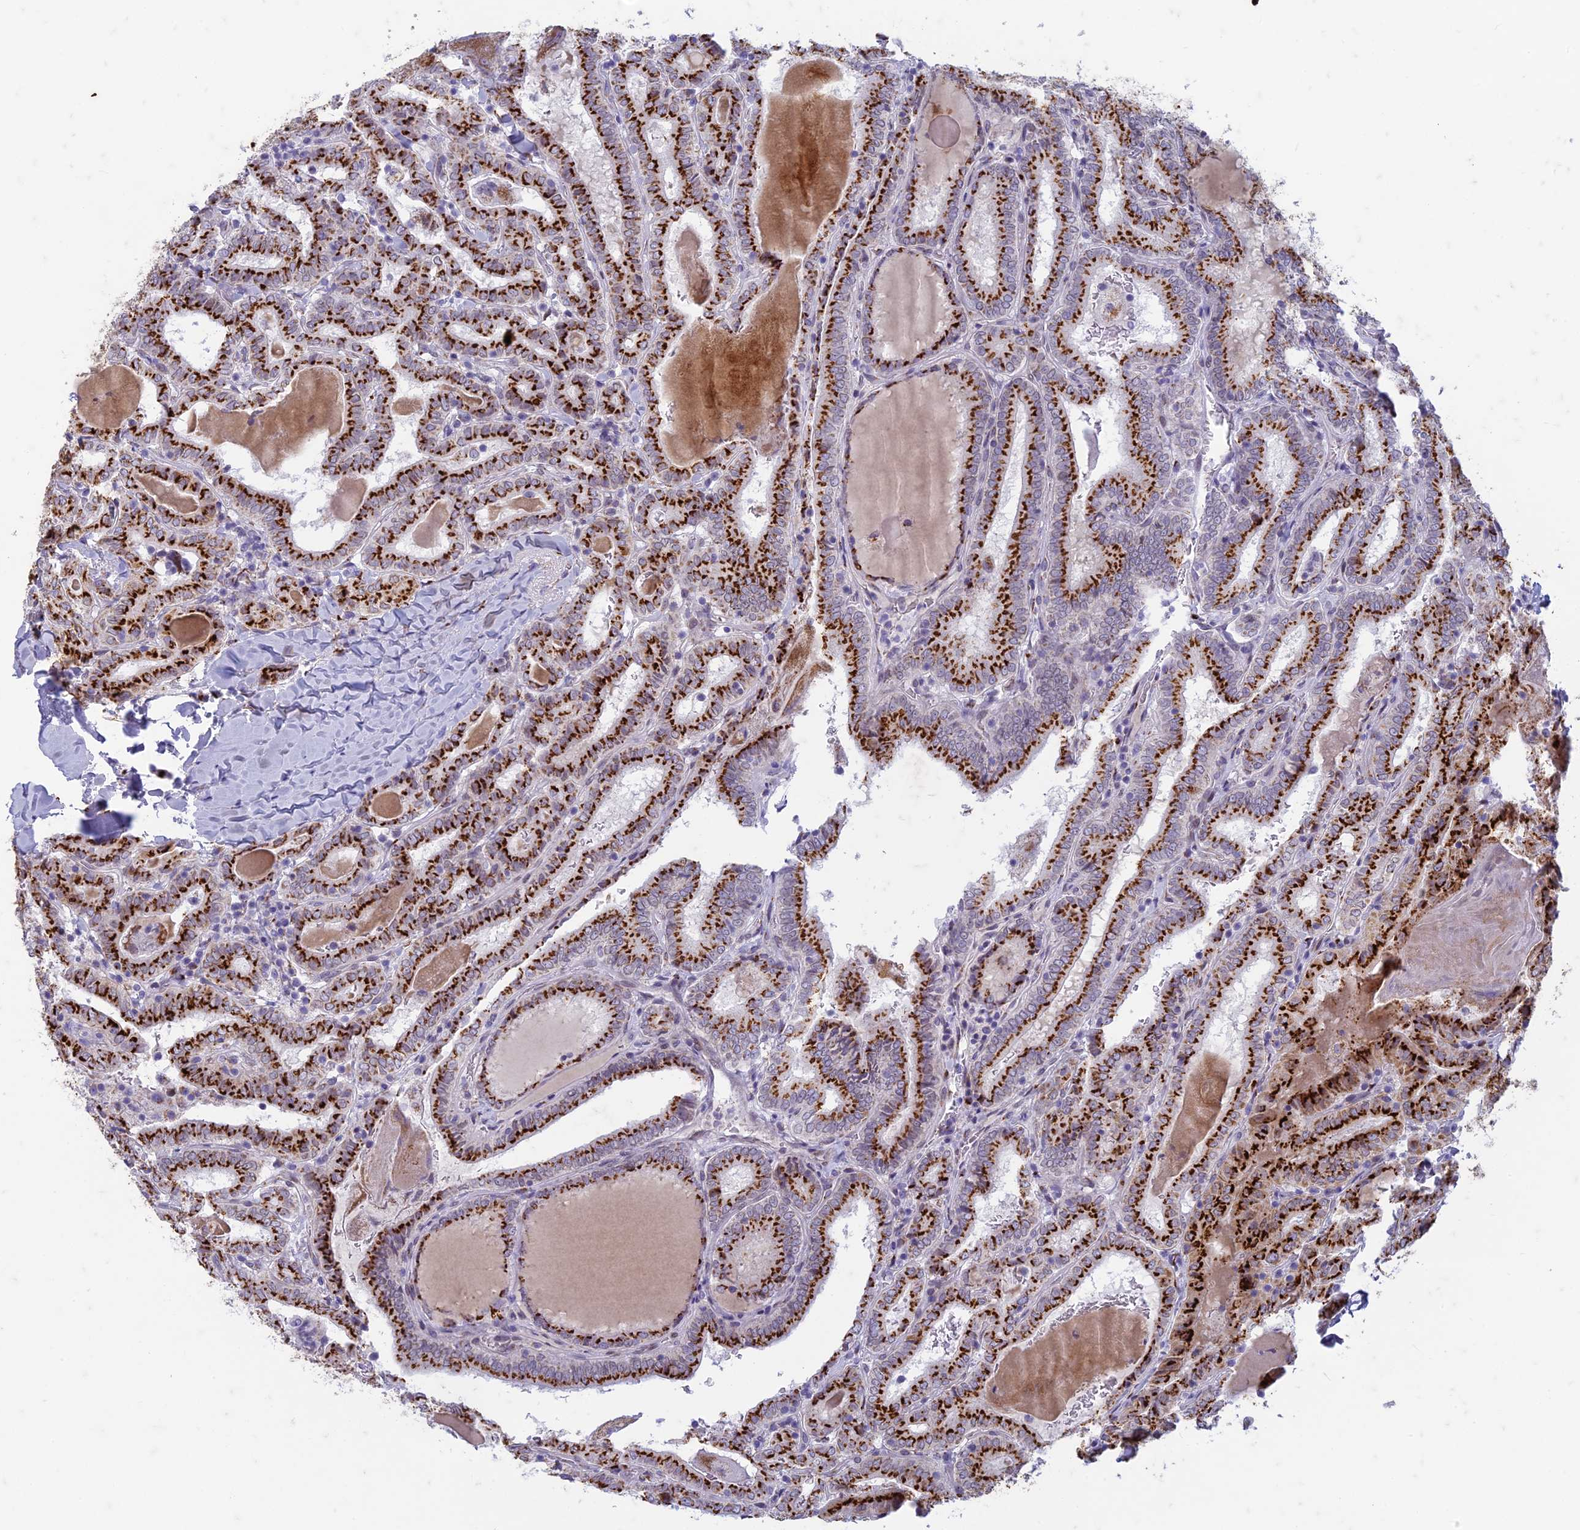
{"staining": {"intensity": "strong", "quantity": ">75%", "location": "cytoplasmic/membranous"}, "tissue": "thyroid cancer", "cell_type": "Tumor cells", "image_type": "cancer", "snomed": [{"axis": "morphology", "description": "Papillary adenocarcinoma, NOS"}, {"axis": "topography", "description": "Thyroid gland"}], "caption": "IHC (DAB) staining of thyroid papillary adenocarcinoma reveals strong cytoplasmic/membranous protein positivity in about >75% of tumor cells.", "gene": "FAM3C", "patient": {"sex": "female", "age": 72}}